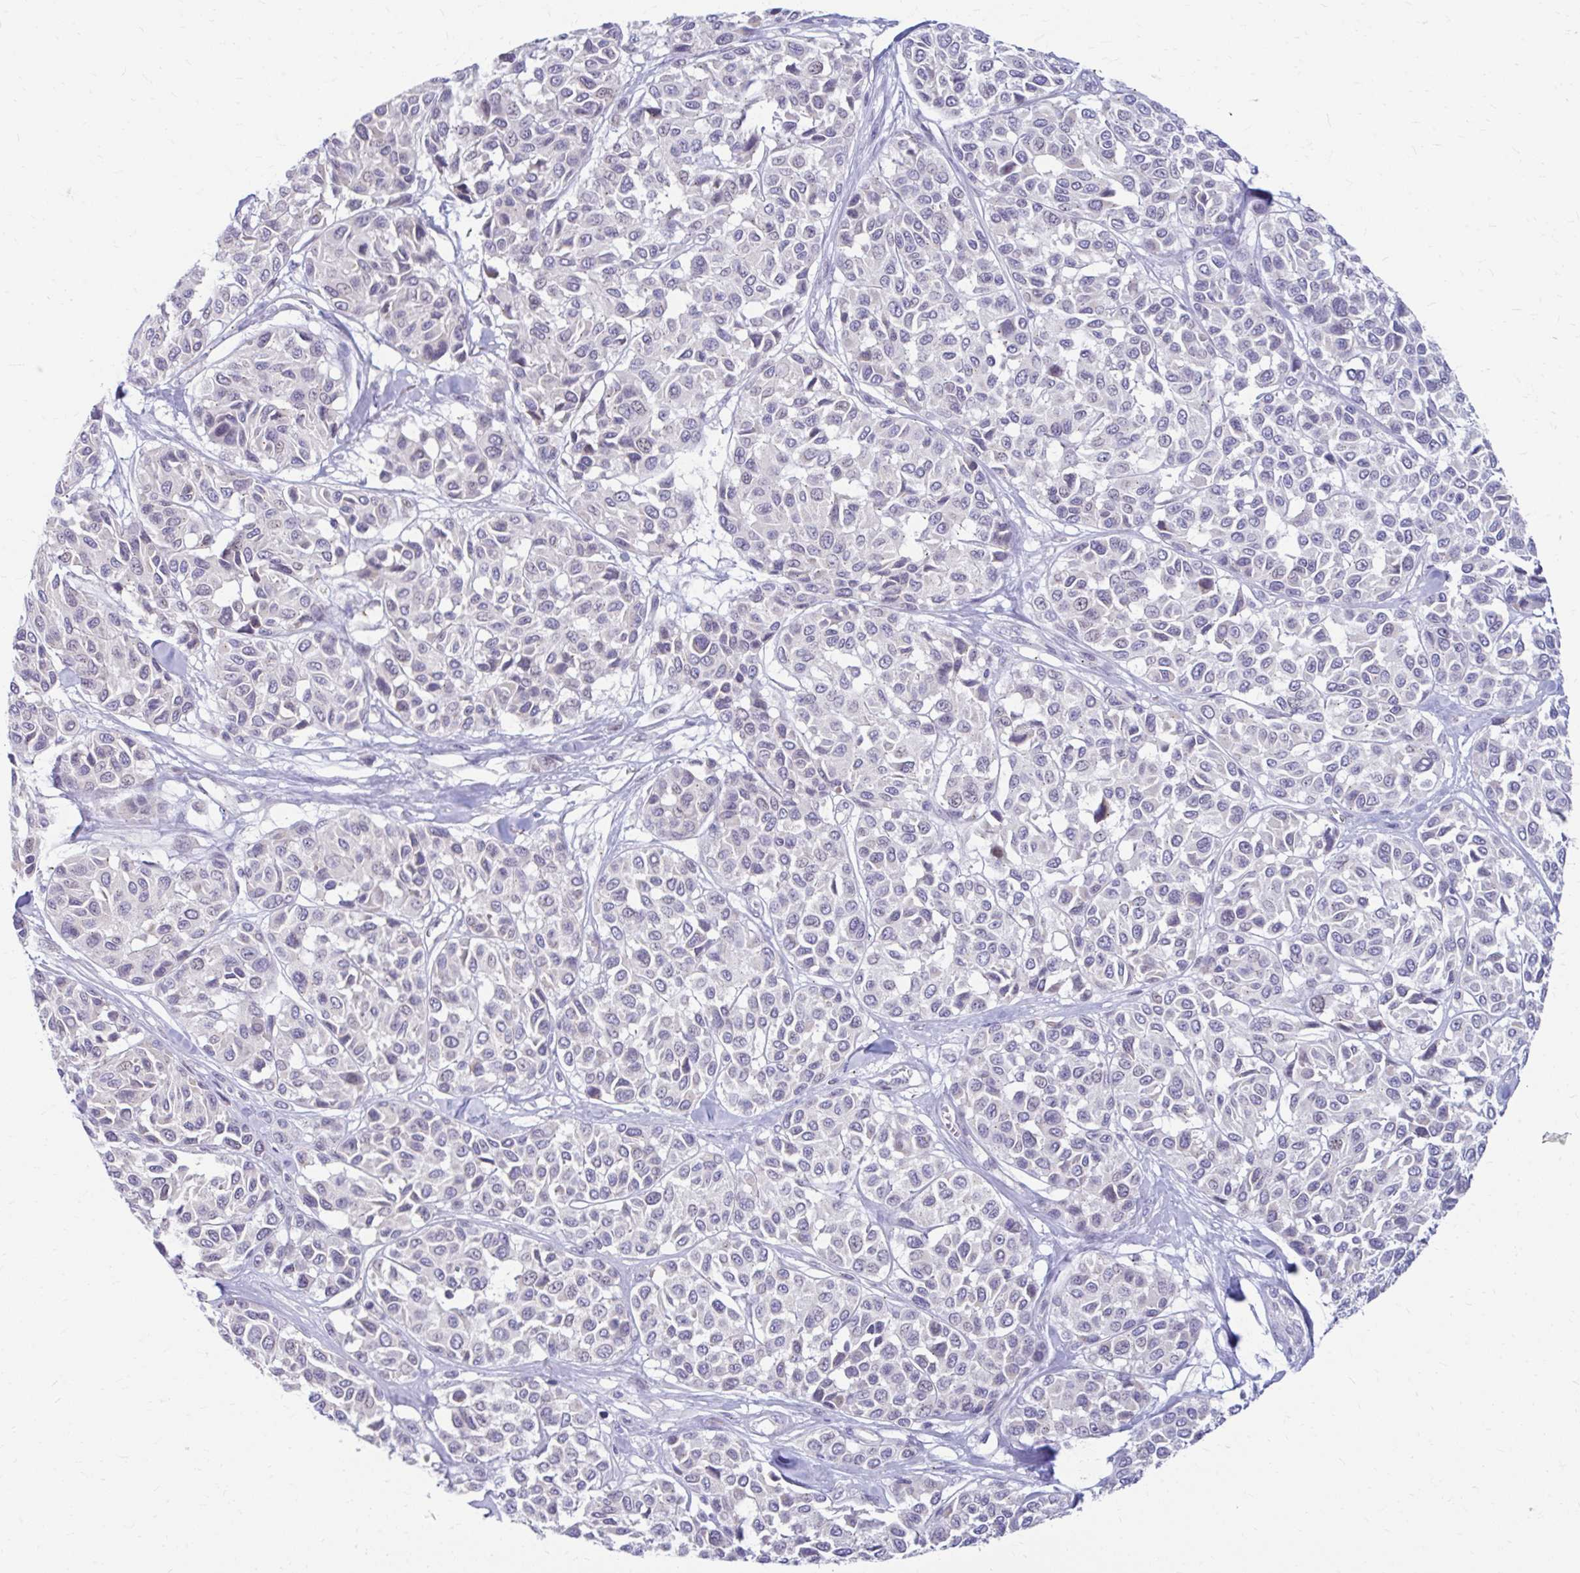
{"staining": {"intensity": "negative", "quantity": "none", "location": "none"}, "tissue": "melanoma", "cell_type": "Tumor cells", "image_type": "cancer", "snomed": [{"axis": "morphology", "description": "Malignant melanoma, NOS"}, {"axis": "topography", "description": "Skin"}], "caption": "The immunohistochemistry (IHC) histopathology image has no significant positivity in tumor cells of melanoma tissue. Nuclei are stained in blue.", "gene": "RADIL", "patient": {"sex": "female", "age": 66}}